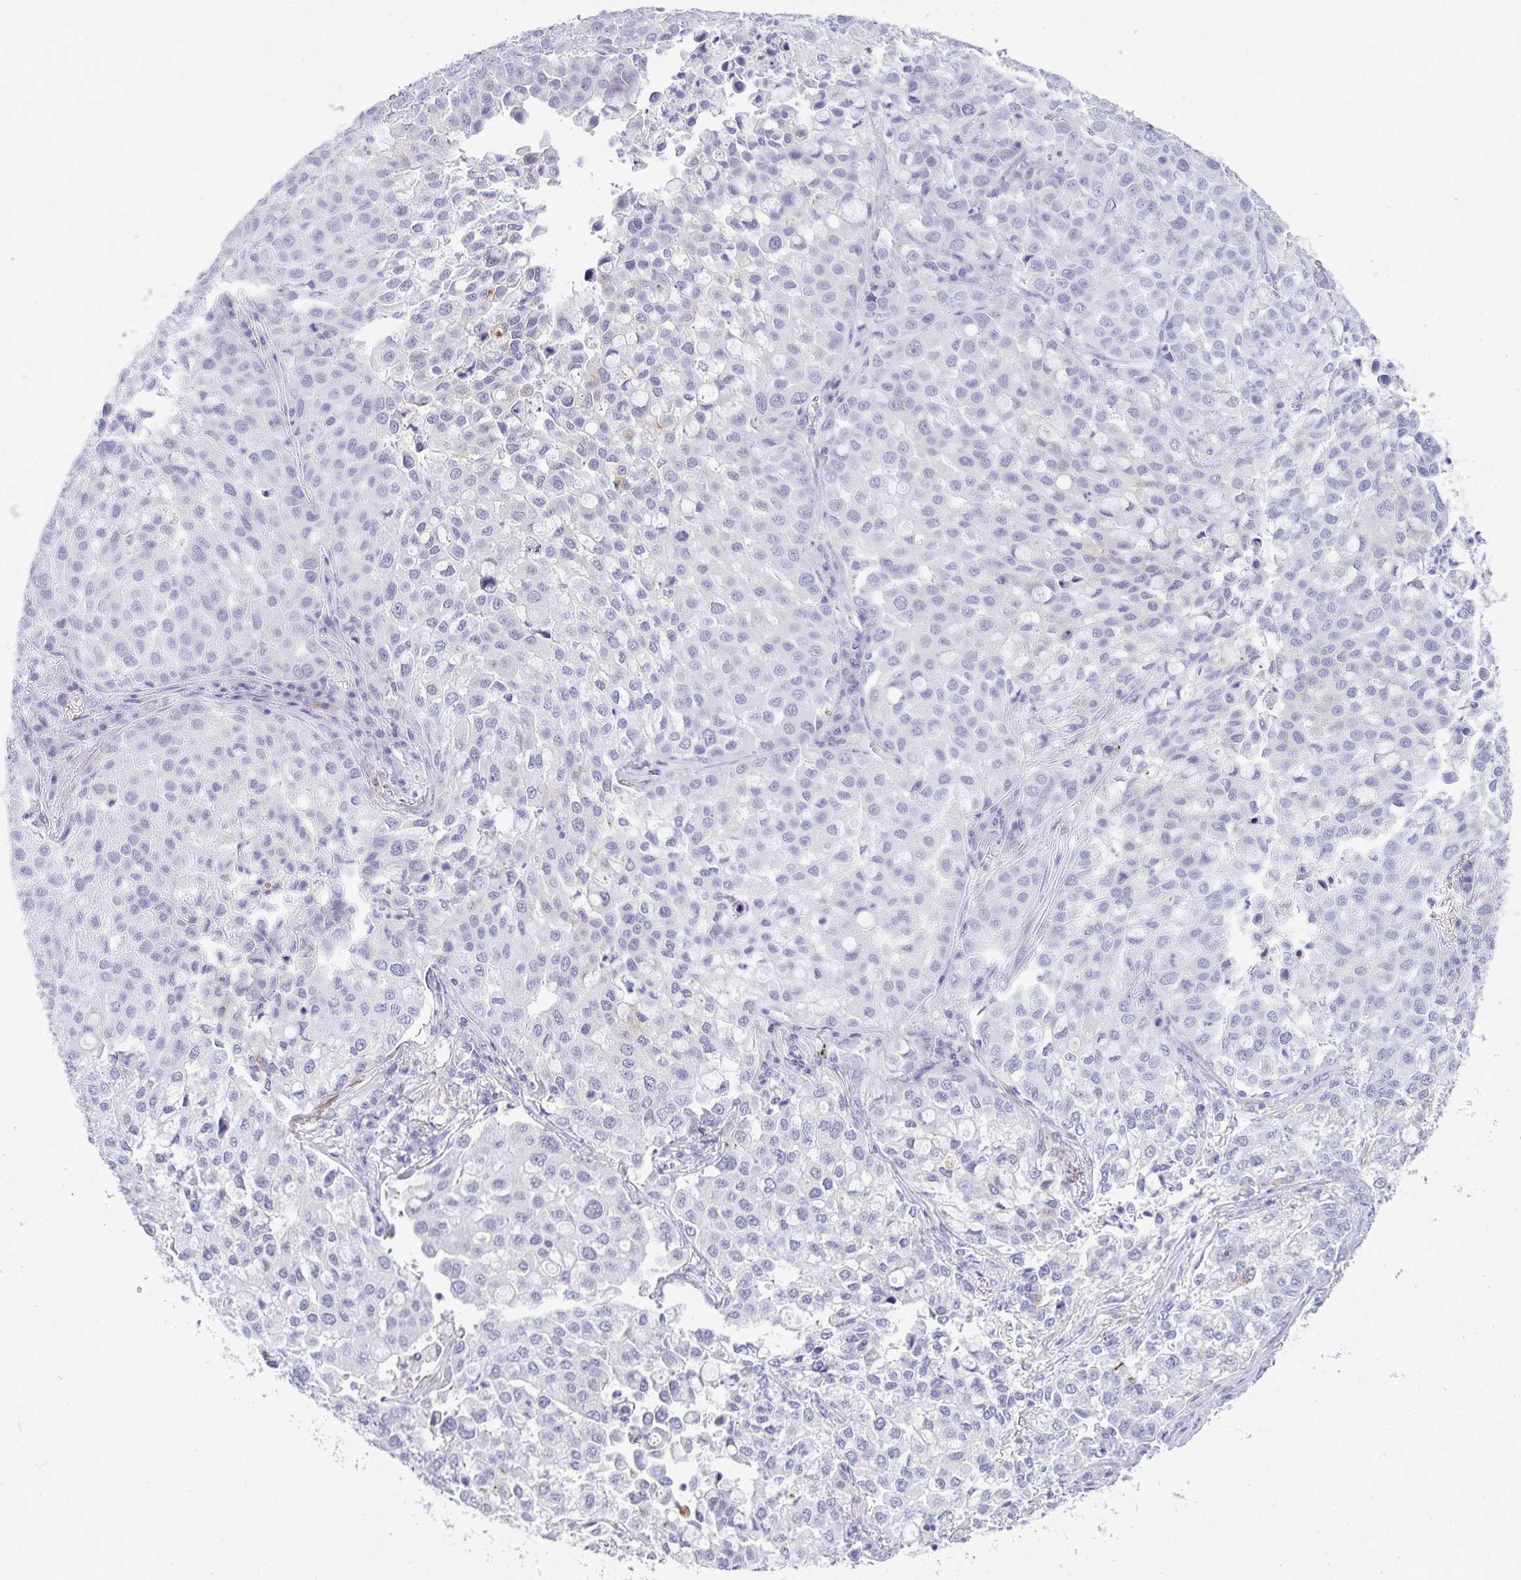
{"staining": {"intensity": "negative", "quantity": "none", "location": "none"}, "tissue": "lung cancer", "cell_type": "Tumor cells", "image_type": "cancer", "snomed": [{"axis": "morphology", "description": "Adenocarcinoma, NOS"}, {"axis": "morphology", "description": "Adenocarcinoma, metastatic, NOS"}, {"axis": "topography", "description": "Lymph node"}, {"axis": "topography", "description": "Lung"}], "caption": "DAB (3,3'-diaminobenzidine) immunohistochemical staining of adenocarcinoma (lung) shows no significant positivity in tumor cells. (Immunohistochemistry, brightfield microscopy, high magnification).", "gene": "TMEM82", "patient": {"sex": "female", "age": 65}}